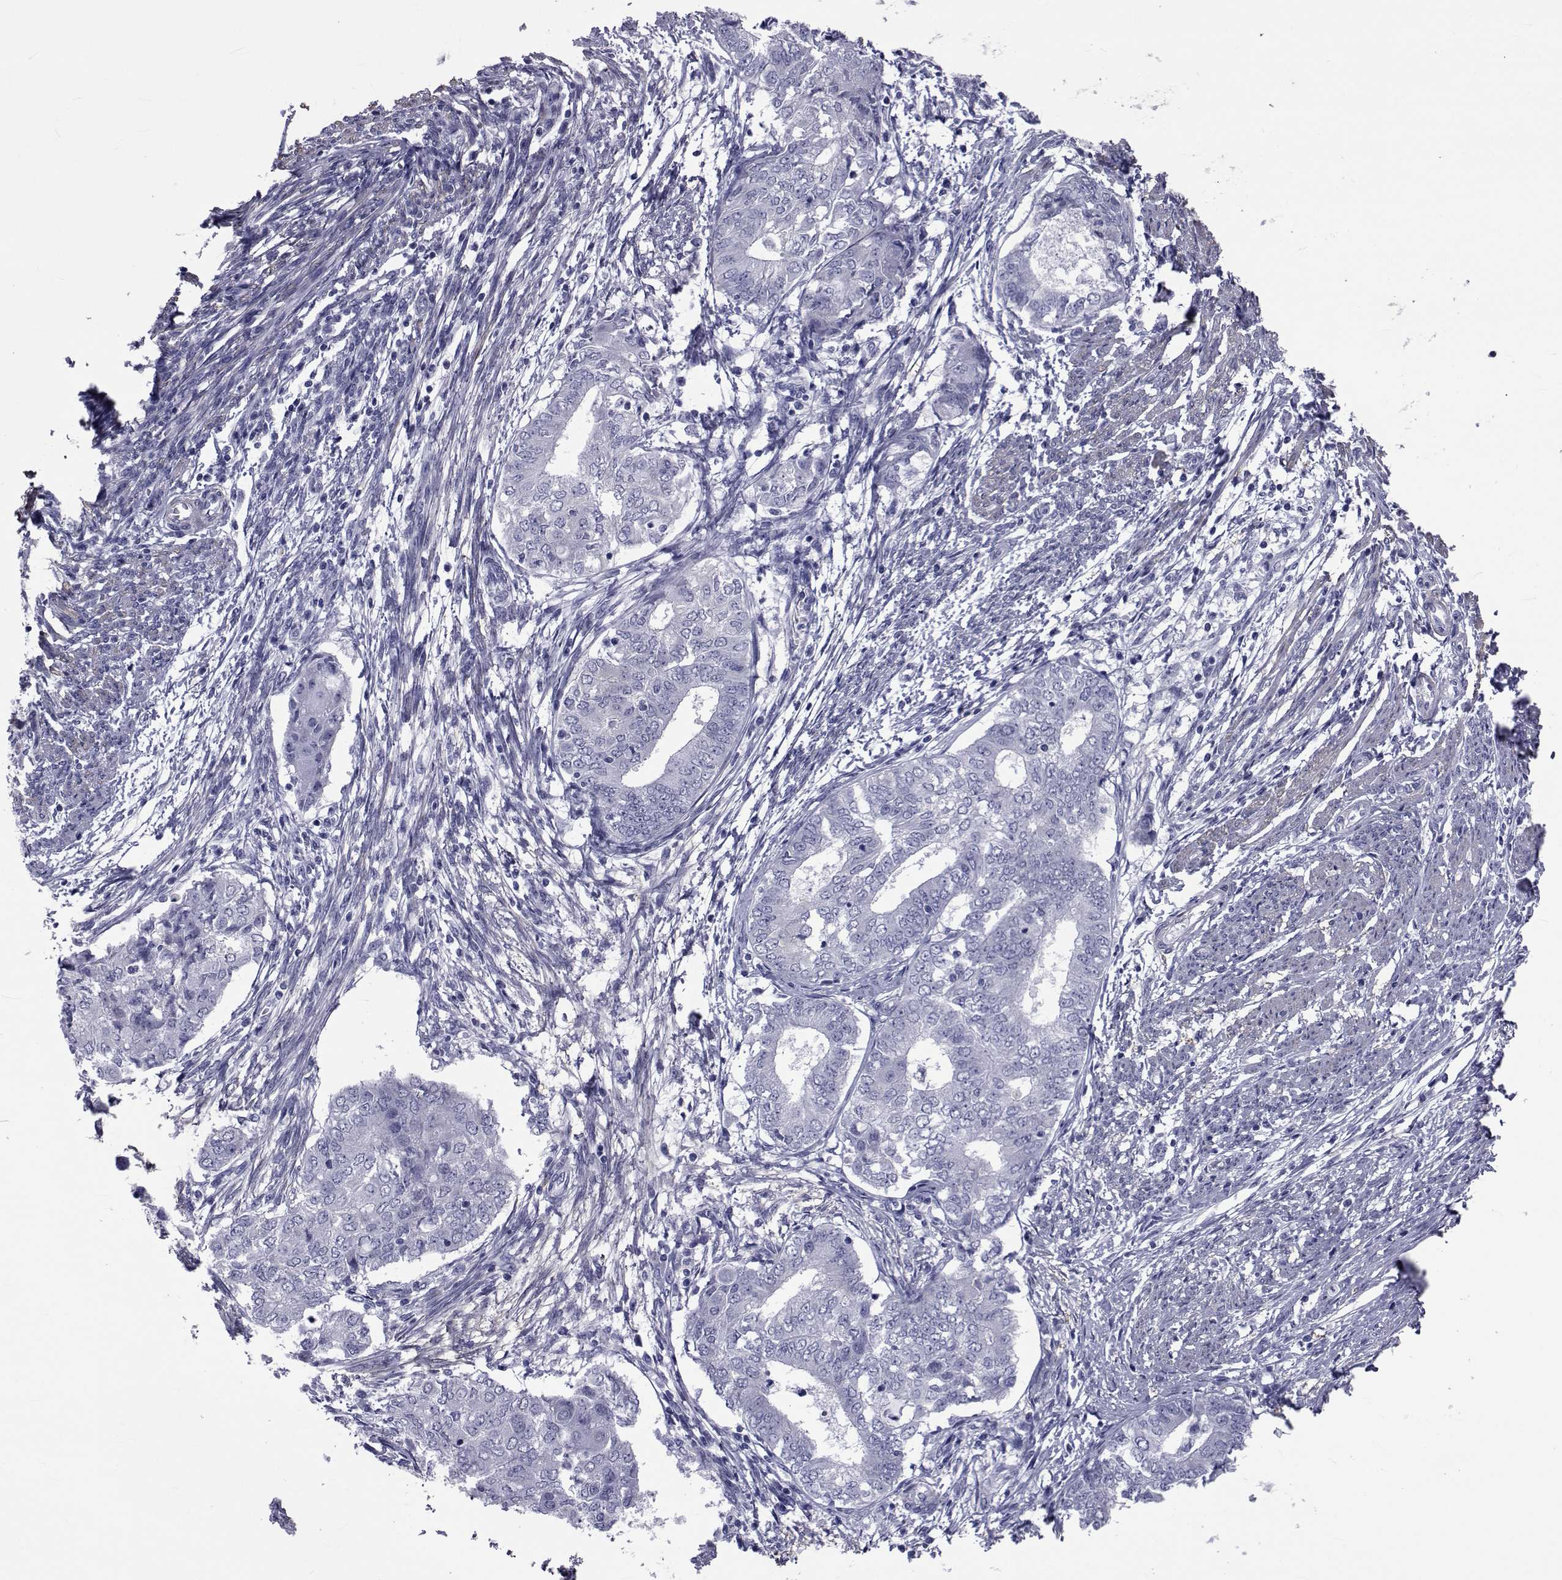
{"staining": {"intensity": "negative", "quantity": "none", "location": "none"}, "tissue": "endometrial cancer", "cell_type": "Tumor cells", "image_type": "cancer", "snomed": [{"axis": "morphology", "description": "Adenocarcinoma, NOS"}, {"axis": "topography", "description": "Endometrium"}], "caption": "There is no significant staining in tumor cells of endometrial cancer (adenocarcinoma). (DAB (3,3'-diaminobenzidine) IHC visualized using brightfield microscopy, high magnification).", "gene": "GKAP1", "patient": {"sex": "female", "age": 62}}